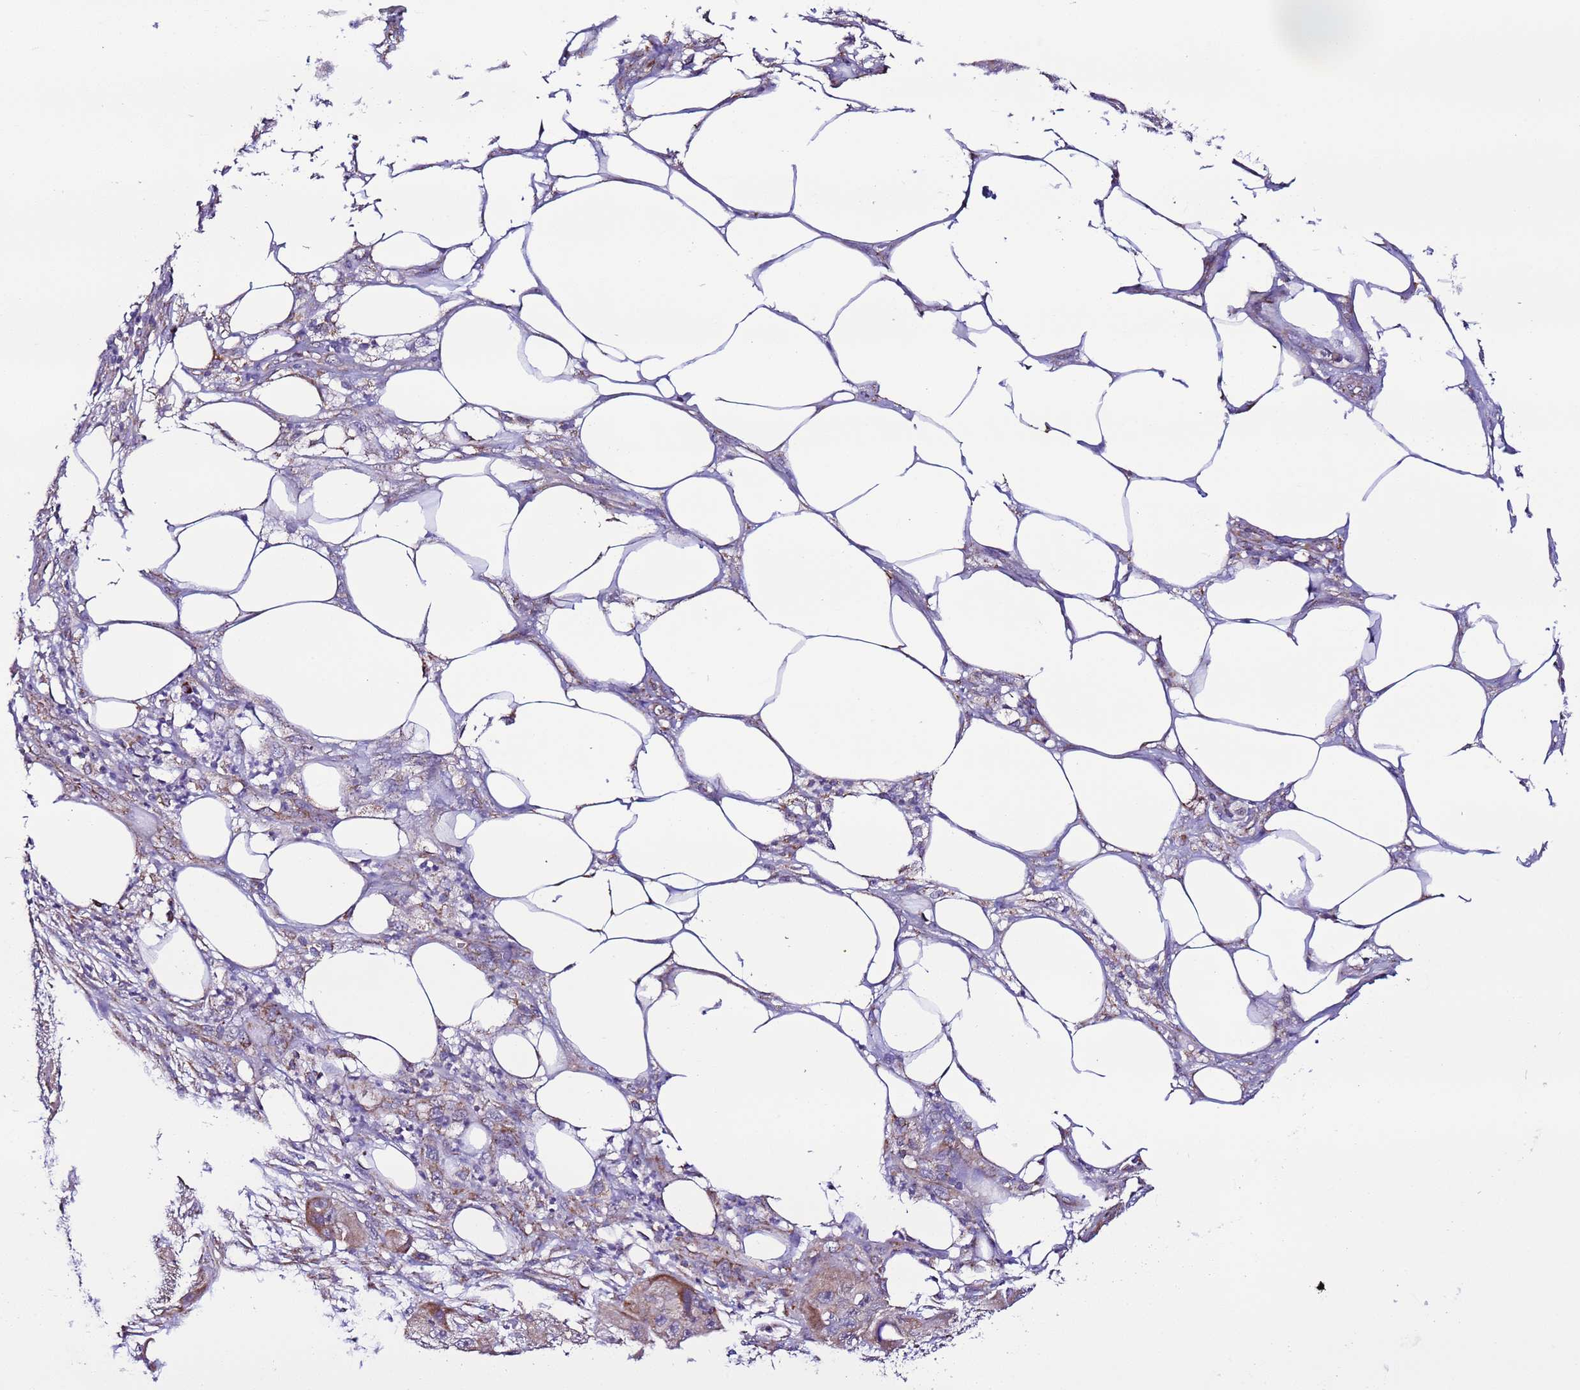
{"staining": {"intensity": "moderate", "quantity": "<25%", "location": "cytoplasmic/membranous"}, "tissue": "skin cancer", "cell_type": "Tumor cells", "image_type": "cancer", "snomed": [{"axis": "morphology", "description": "Squamous cell carcinoma, NOS"}, {"axis": "topography", "description": "Skin"}, {"axis": "topography", "description": "Subcutis"}], "caption": "Squamous cell carcinoma (skin) stained for a protein shows moderate cytoplasmic/membranous positivity in tumor cells.", "gene": "UEVLD", "patient": {"sex": "male", "age": 73}}